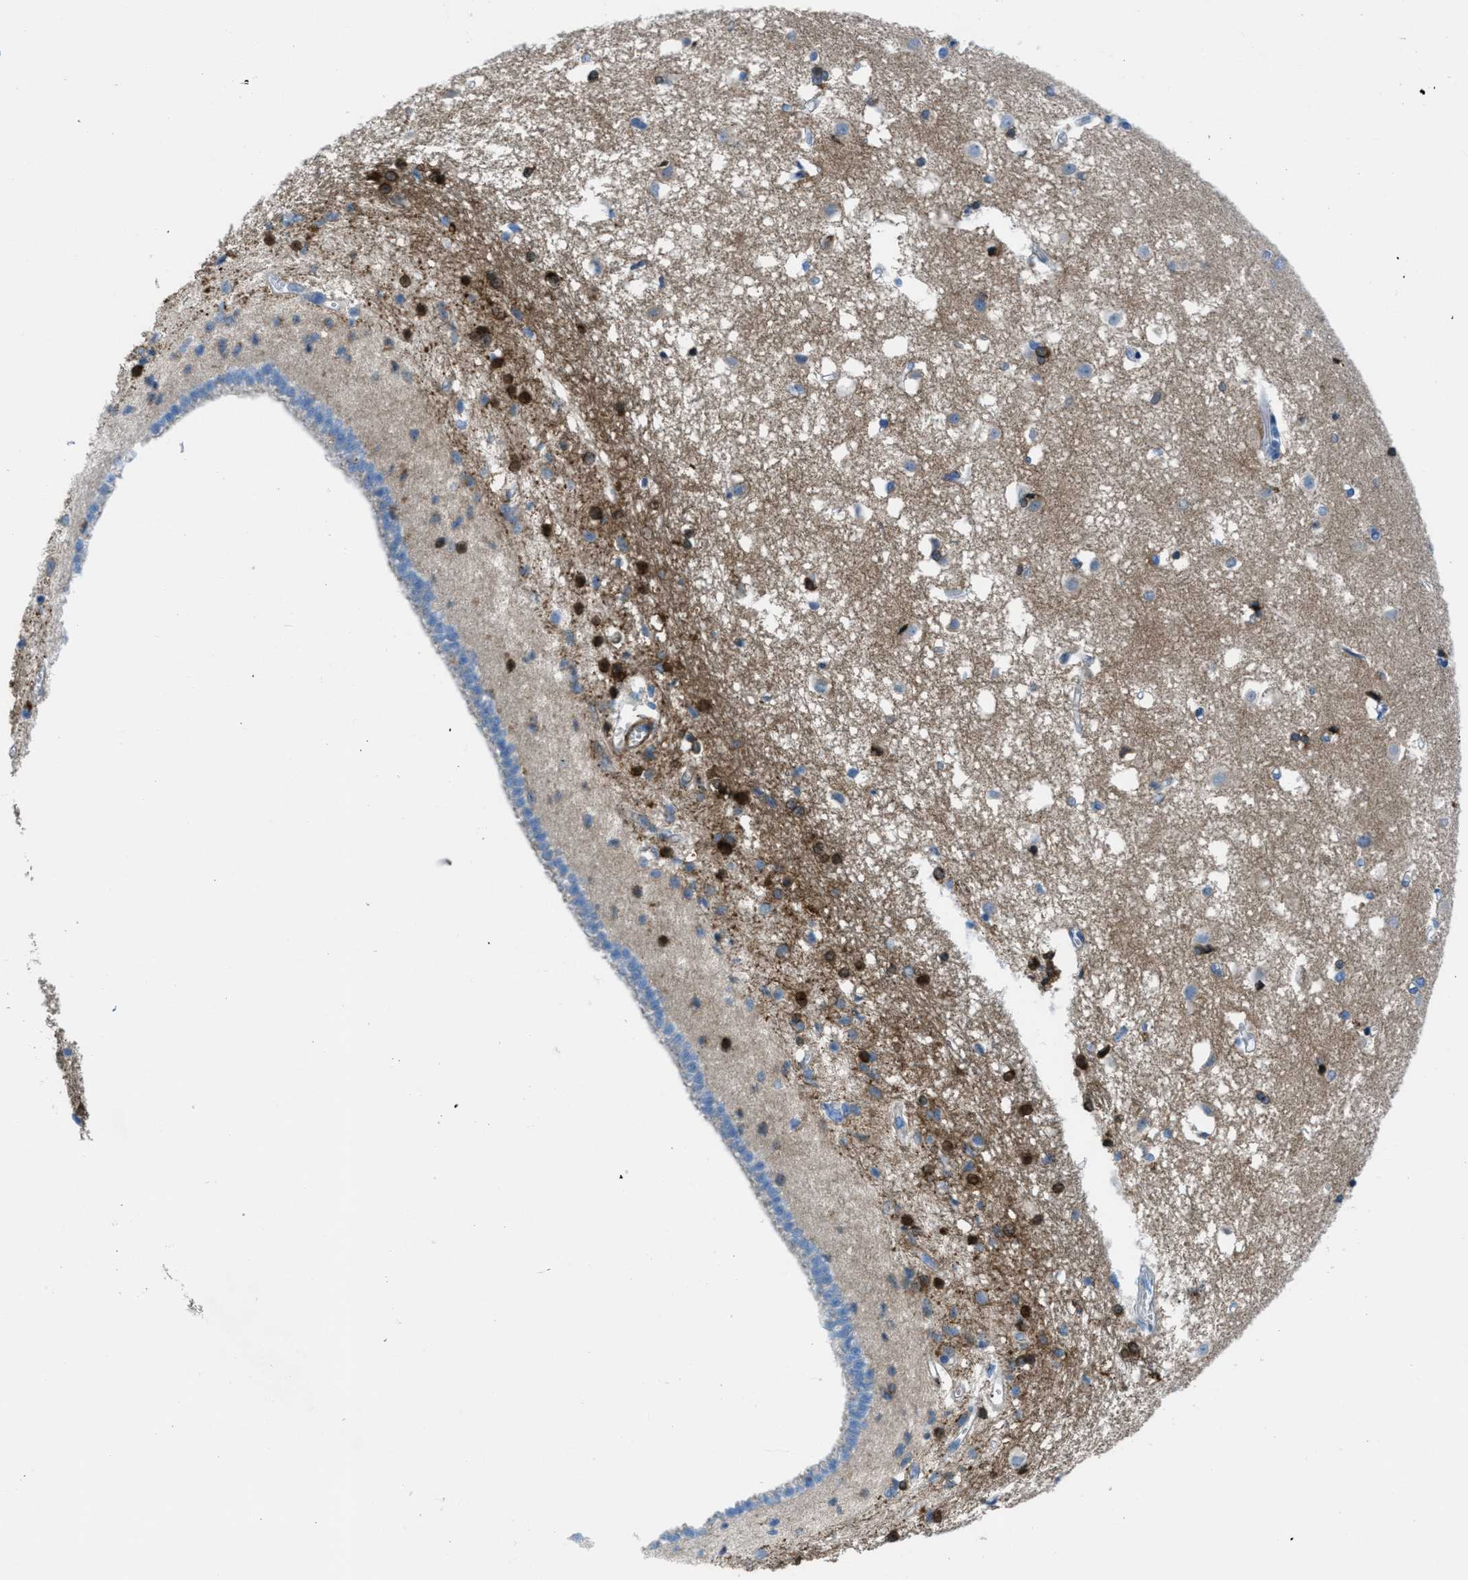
{"staining": {"intensity": "strong", "quantity": "<25%", "location": "cytoplasmic/membranous"}, "tissue": "caudate", "cell_type": "Glial cells", "image_type": "normal", "snomed": [{"axis": "morphology", "description": "Normal tissue, NOS"}, {"axis": "topography", "description": "Lateral ventricle wall"}], "caption": "Brown immunohistochemical staining in unremarkable caudate exhibits strong cytoplasmic/membranous expression in approximately <25% of glial cells. (IHC, brightfield microscopy, high magnification).", "gene": "MAPRE2", "patient": {"sex": "male", "age": 45}}